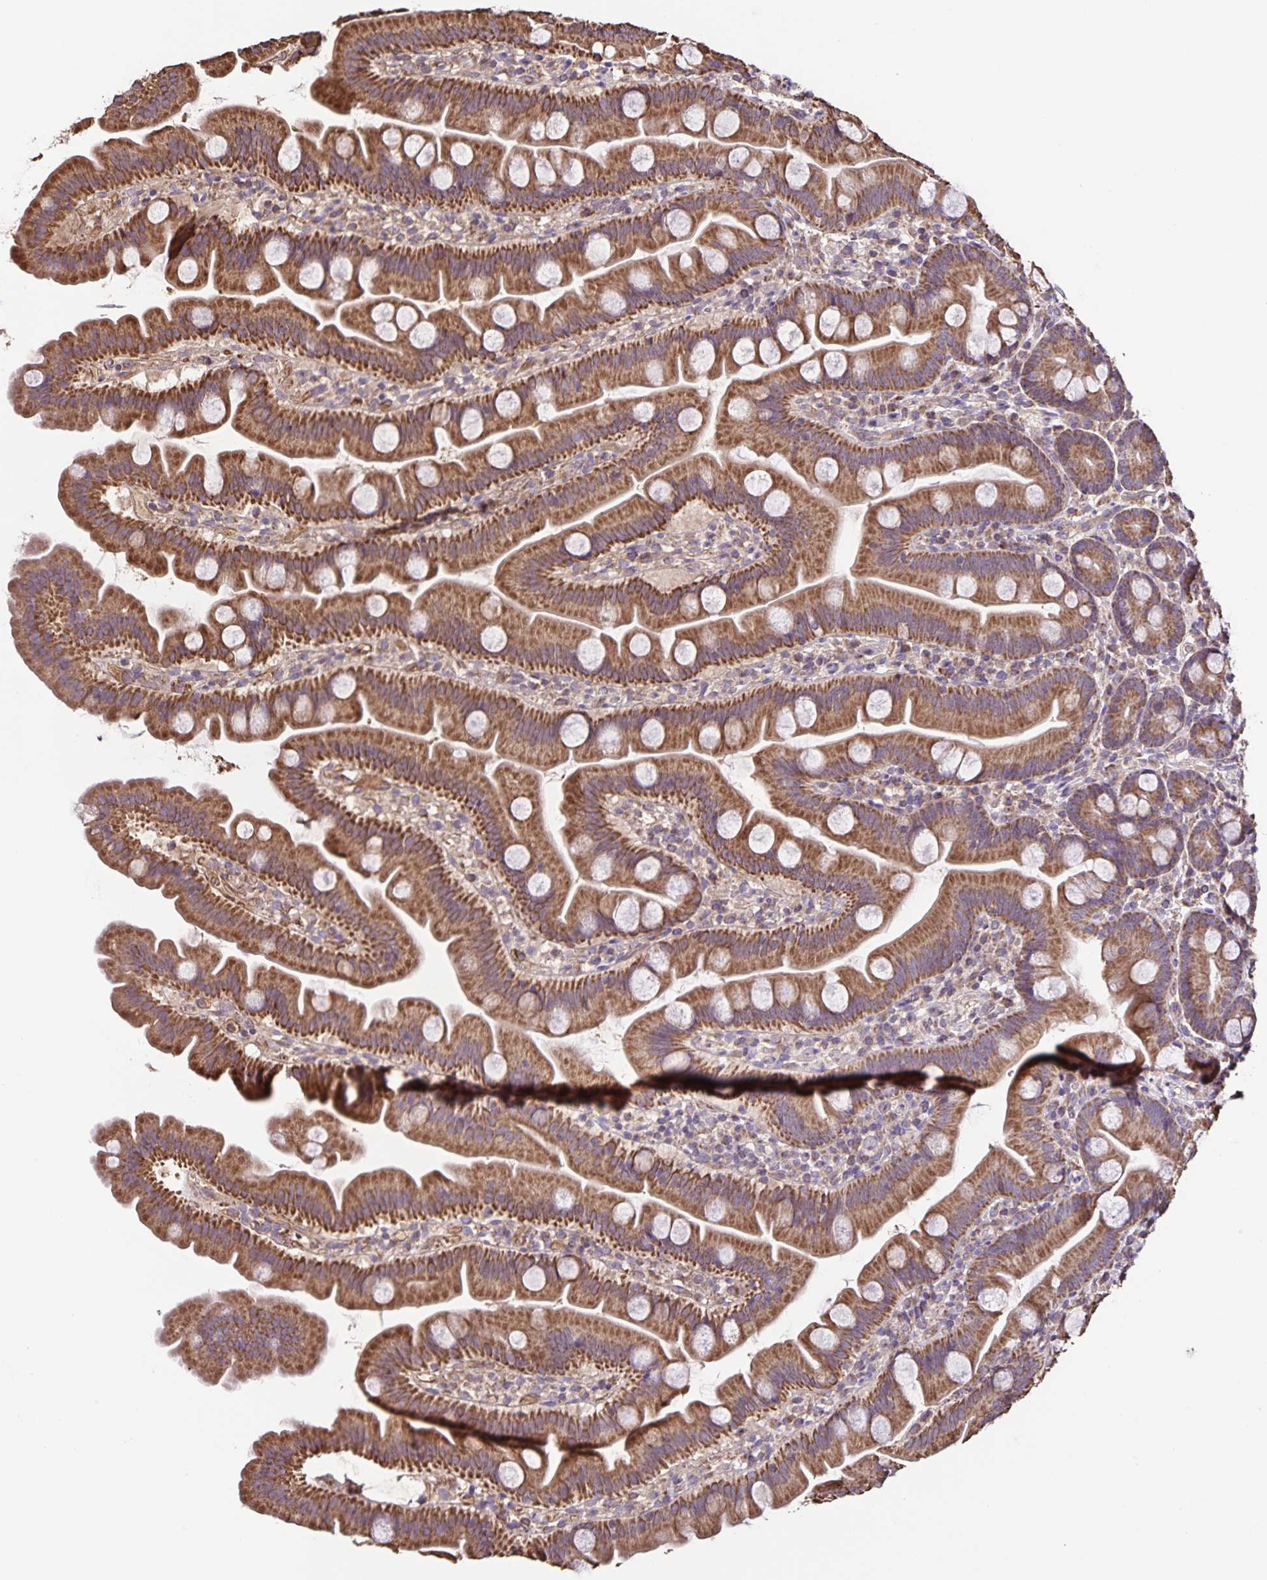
{"staining": {"intensity": "strong", "quantity": ">75%", "location": "cytoplasmic/membranous"}, "tissue": "small intestine", "cell_type": "Glandular cells", "image_type": "normal", "snomed": [{"axis": "morphology", "description": "Normal tissue, NOS"}, {"axis": "topography", "description": "Small intestine"}], "caption": "Protein staining of normal small intestine reveals strong cytoplasmic/membranous staining in about >75% of glandular cells. Using DAB (3,3'-diaminobenzidine) (brown) and hematoxylin (blue) stains, captured at high magnification using brightfield microscopy.", "gene": "MAN1A1", "patient": {"sex": "female", "age": 68}}